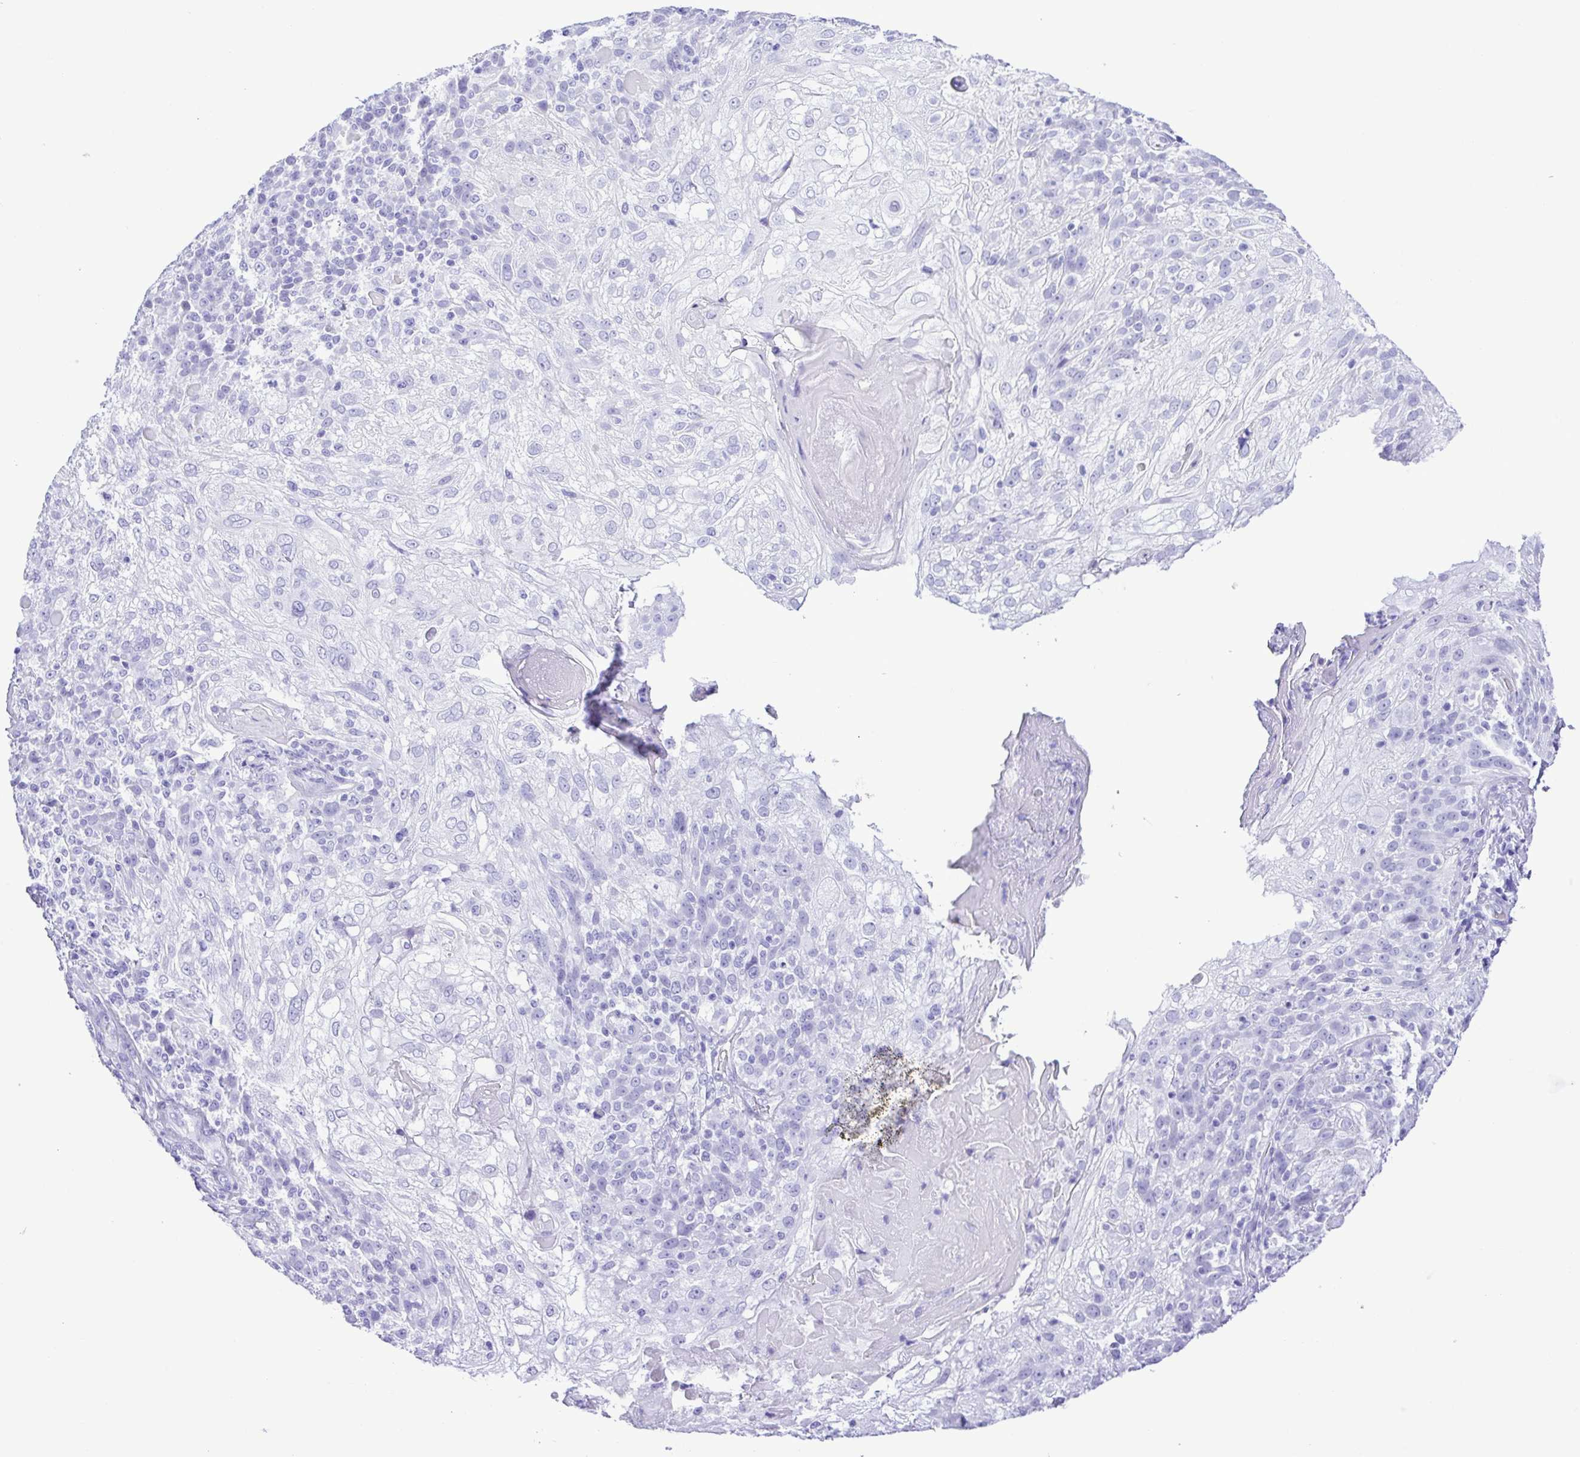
{"staining": {"intensity": "negative", "quantity": "none", "location": "none"}, "tissue": "skin cancer", "cell_type": "Tumor cells", "image_type": "cancer", "snomed": [{"axis": "morphology", "description": "Normal tissue, NOS"}, {"axis": "morphology", "description": "Squamous cell carcinoma, NOS"}, {"axis": "topography", "description": "Skin"}], "caption": "An immunohistochemistry (IHC) micrograph of squamous cell carcinoma (skin) is shown. There is no staining in tumor cells of squamous cell carcinoma (skin). (Stains: DAB (3,3'-diaminobenzidine) immunohistochemistry (IHC) with hematoxylin counter stain, Microscopy: brightfield microscopy at high magnification).", "gene": "SYT1", "patient": {"sex": "female", "age": 83}}